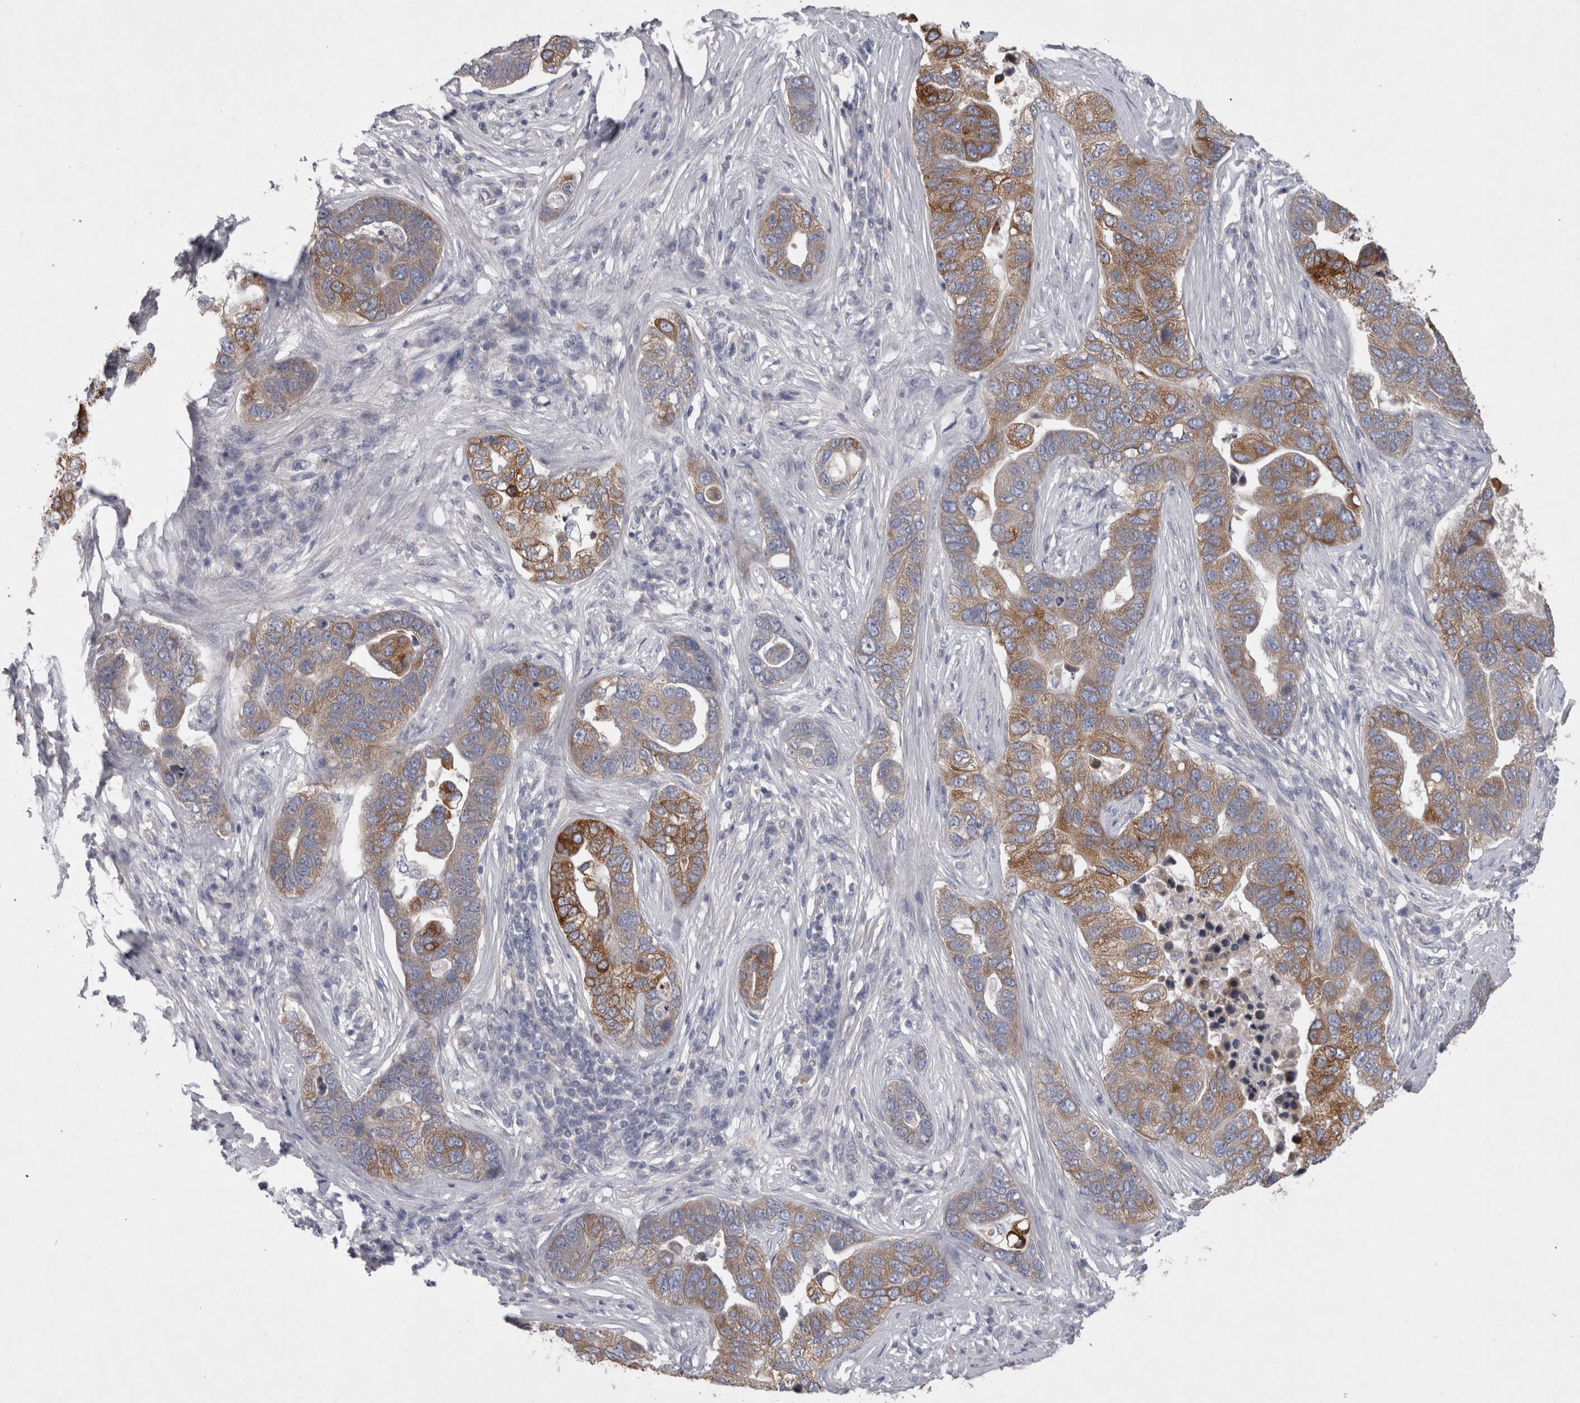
{"staining": {"intensity": "strong", "quantity": "25%-75%", "location": "cytoplasmic/membranous"}, "tissue": "pancreatic cancer", "cell_type": "Tumor cells", "image_type": "cancer", "snomed": [{"axis": "morphology", "description": "Adenocarcinoma, NOS"}, {"axis": "topography", "description": "Pancreas"}], "caption": "Protein expression analysis of pancreatic cancer exhibits strong cytoplasmic/membranous staining in approximately 25%-75% of tumor cells. (Brightfield microscopy of DAB IHC at high magnification).", "gene": "LRRC40", "patient": {"sex": "female", "age": 61}}